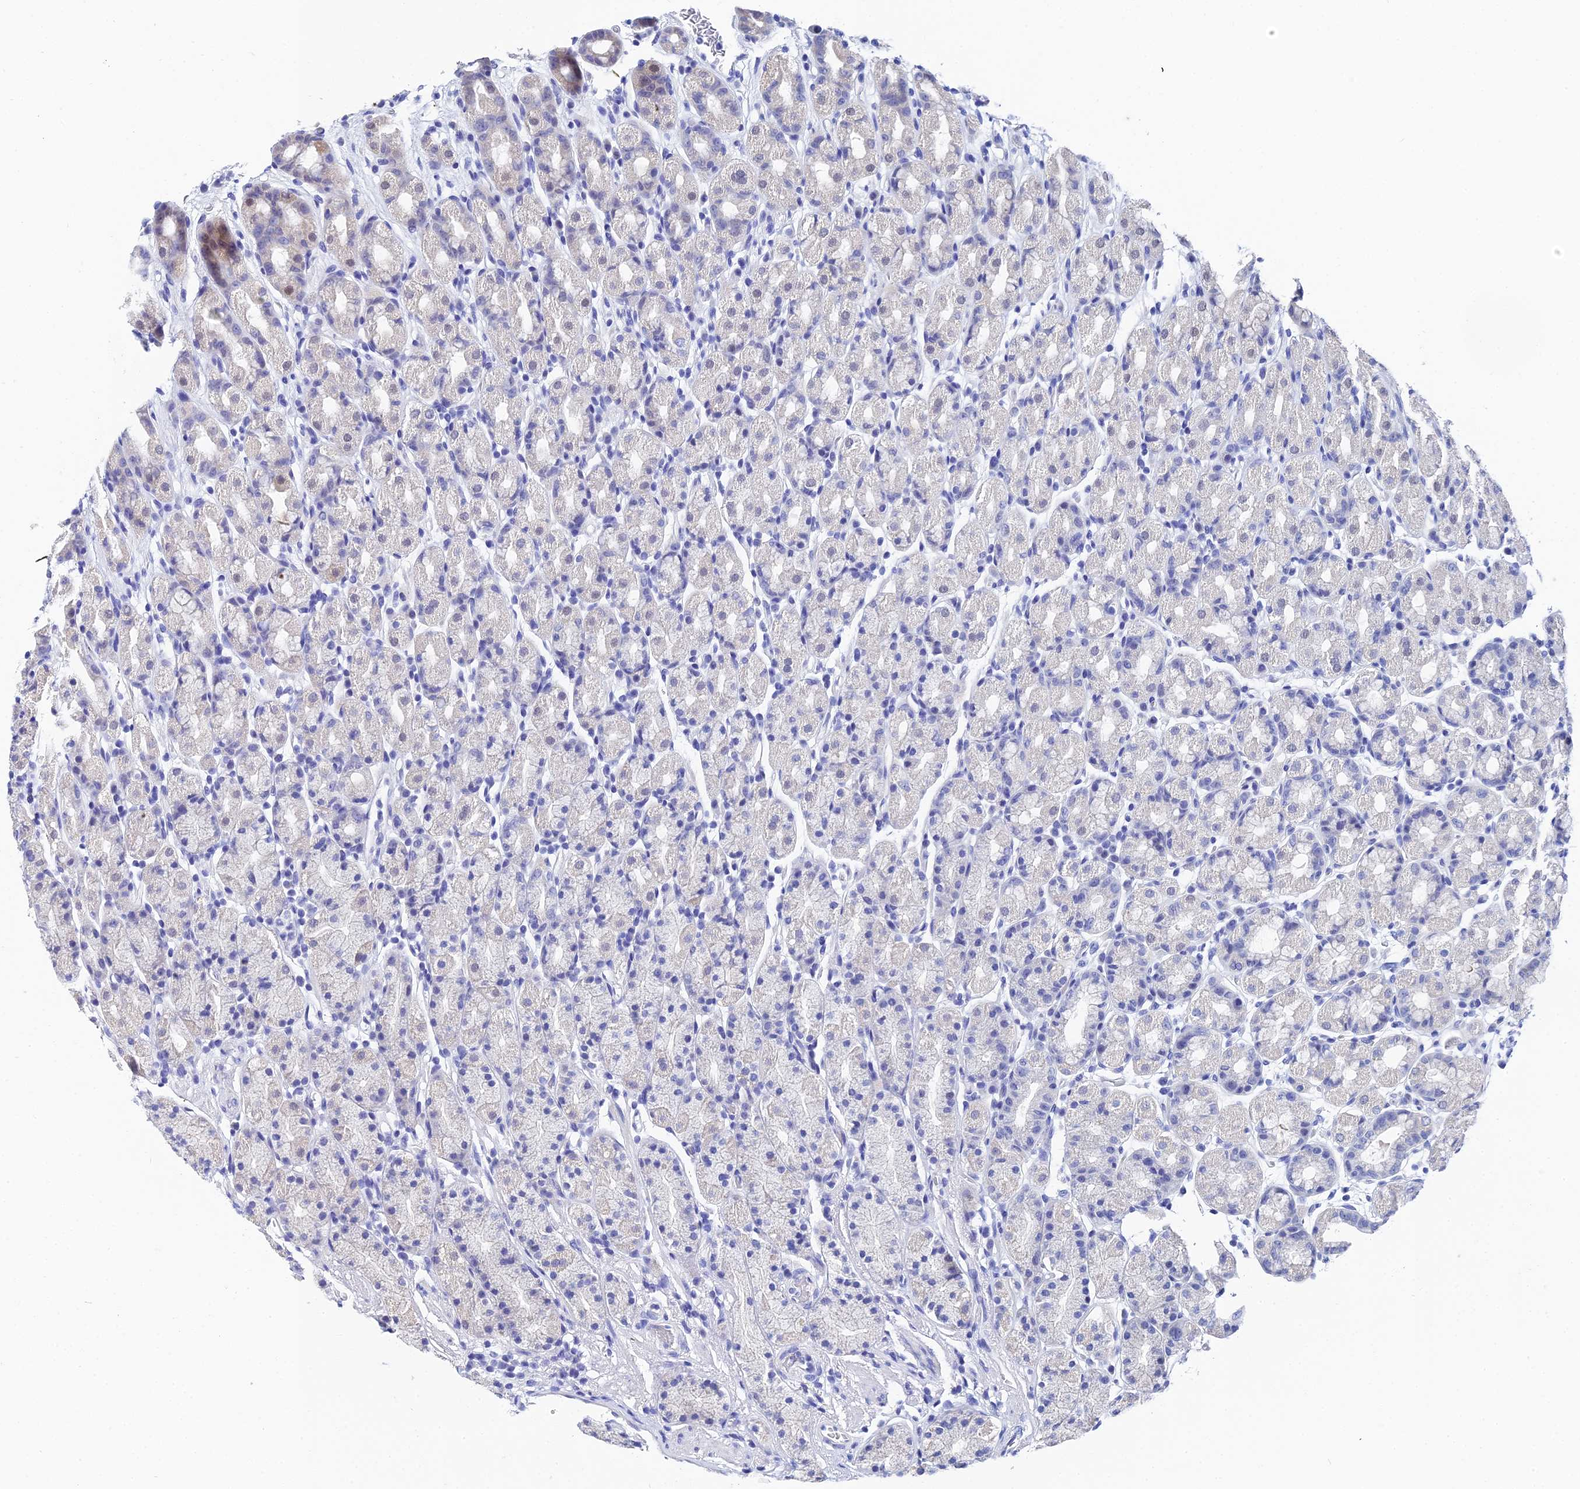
{"staining": {"intensity": "strong", "quantity": "<25%", "location": "cytoplasmic/membranous,nuclear"}, "tissue": "stomach", "cell_type": "Glandular cells", "image_type": "normal", "snomed": [{"axis": "morphology", "description": "Normal tissue, NOS"}, {"axis": "topography", "description": "Stomach, upper"}, {"axis": "topography", "description": "Stomach, lower"}, {"axis": "topography", "description": "Small intestine"}], "caption": "Glandular cells reveal strong cytoplasmic/membranous,nuclear positivity in approximately <25% of cells in benign stomach. The protein of interest is shown in brown color, while the nuclei are stained blue.", "gene": "OCM2", "patient": {"sex": "male", "age": 68}}